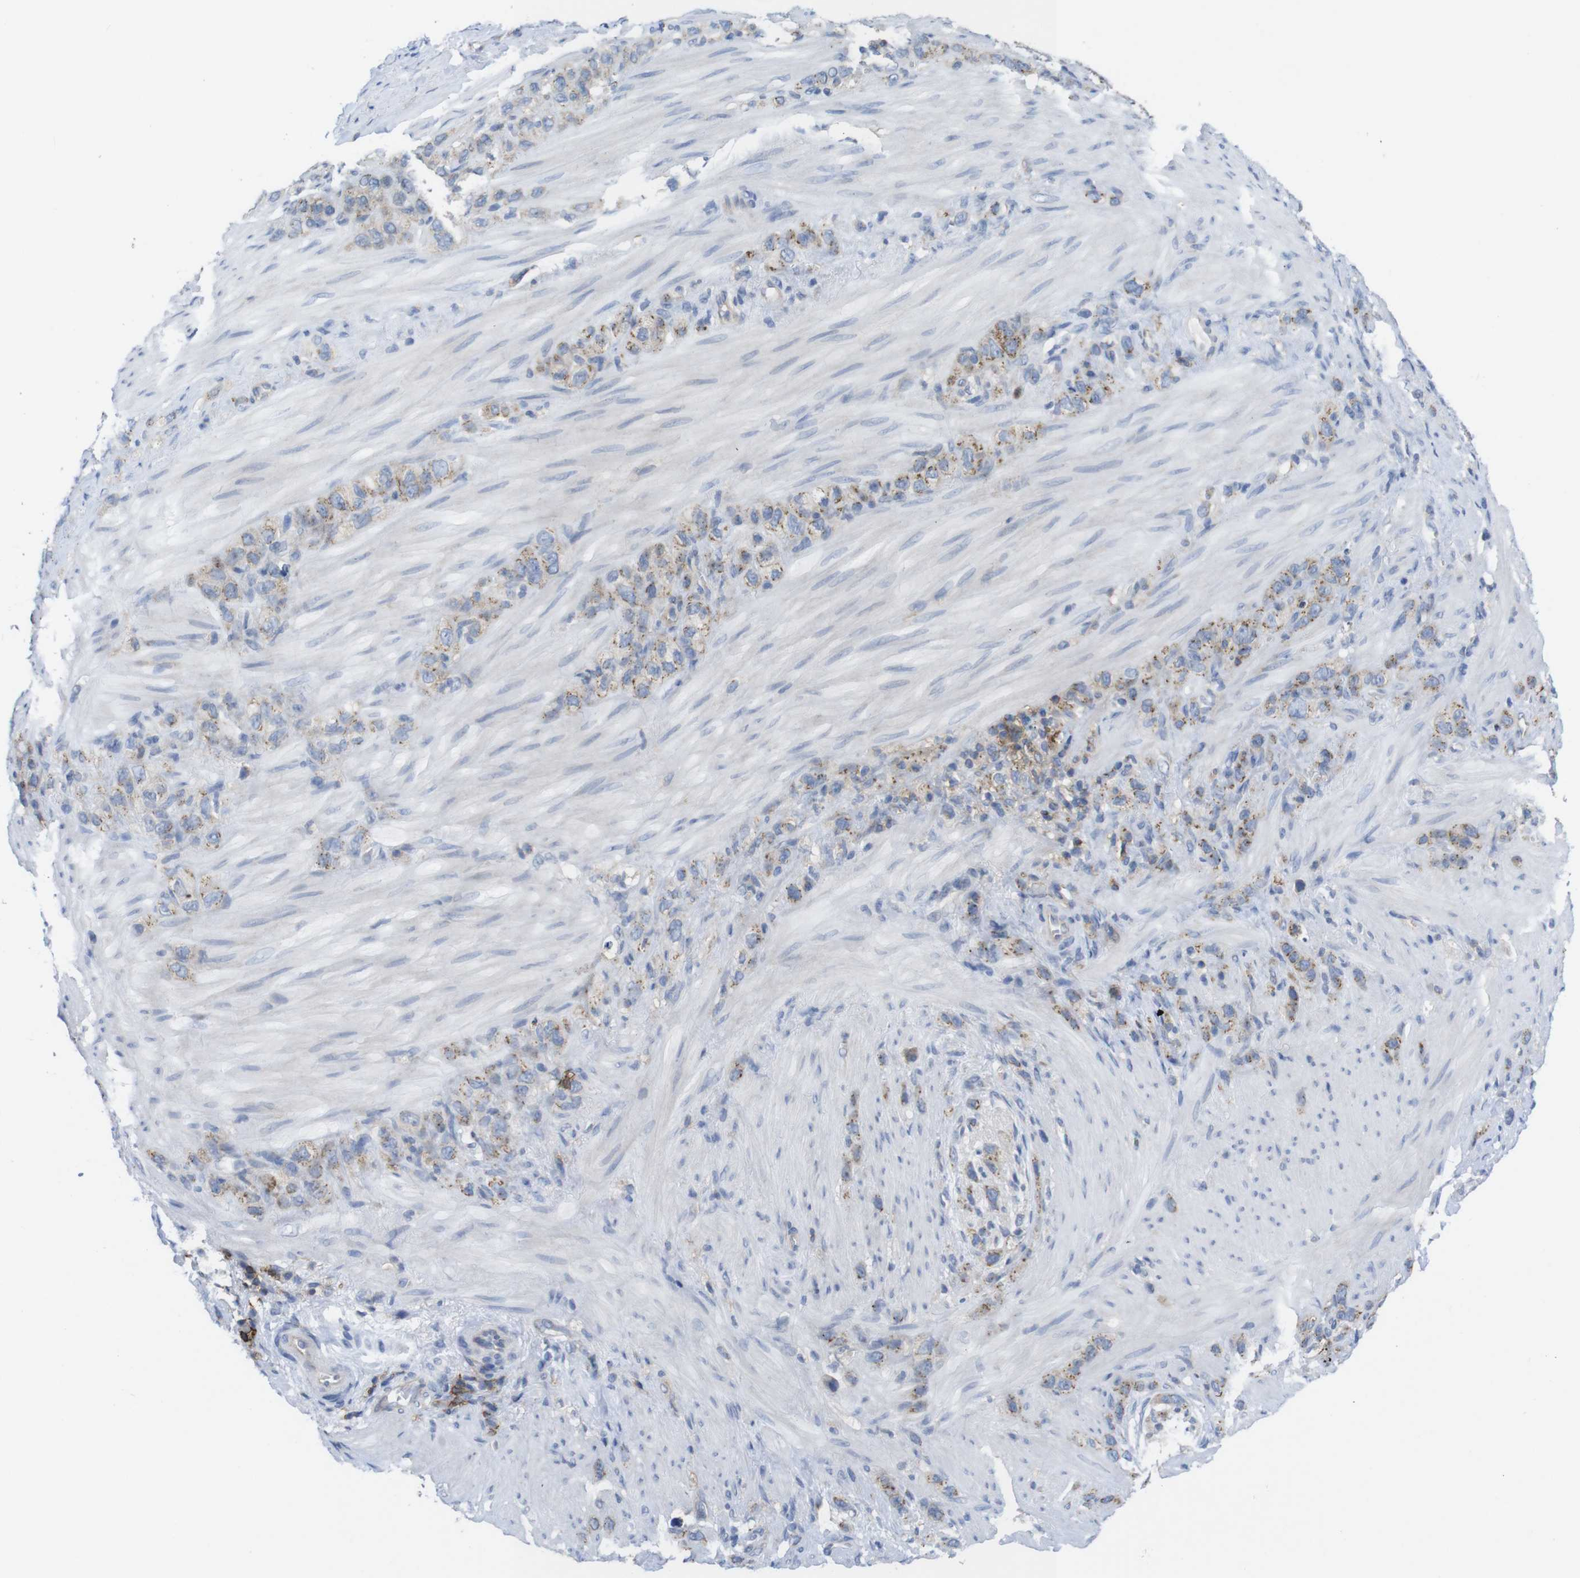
{"staining": {"intensity": "weak", "quantity": "25%-75%", "location": "cytoplasmic/membranous"}, "tissue": "stomach cancer", "cell_type": "Tumor cells", "image_type": "cancer", "snomed": [{"axis": "morphology", "description": "Adenocarcinoma, NOS"}, {"axis": "morphology", "description": "Adenocarcinoma, High grade"}, {"axis": "topography", "description": "Stomach, upper"}, {"axis": "topography", "description": "Stomach, lower"}], "caption": "DAB (3,3'-diaminobenzidine) immunohistochemical staining of stomach adenocarcinoma (high-grade) reveals weak cytoplasmic/membranous protein expression in approximately 25%-75% of tumor cells.", "gene": "CCR6", "patient": {"sex": "female", "age": 65}}